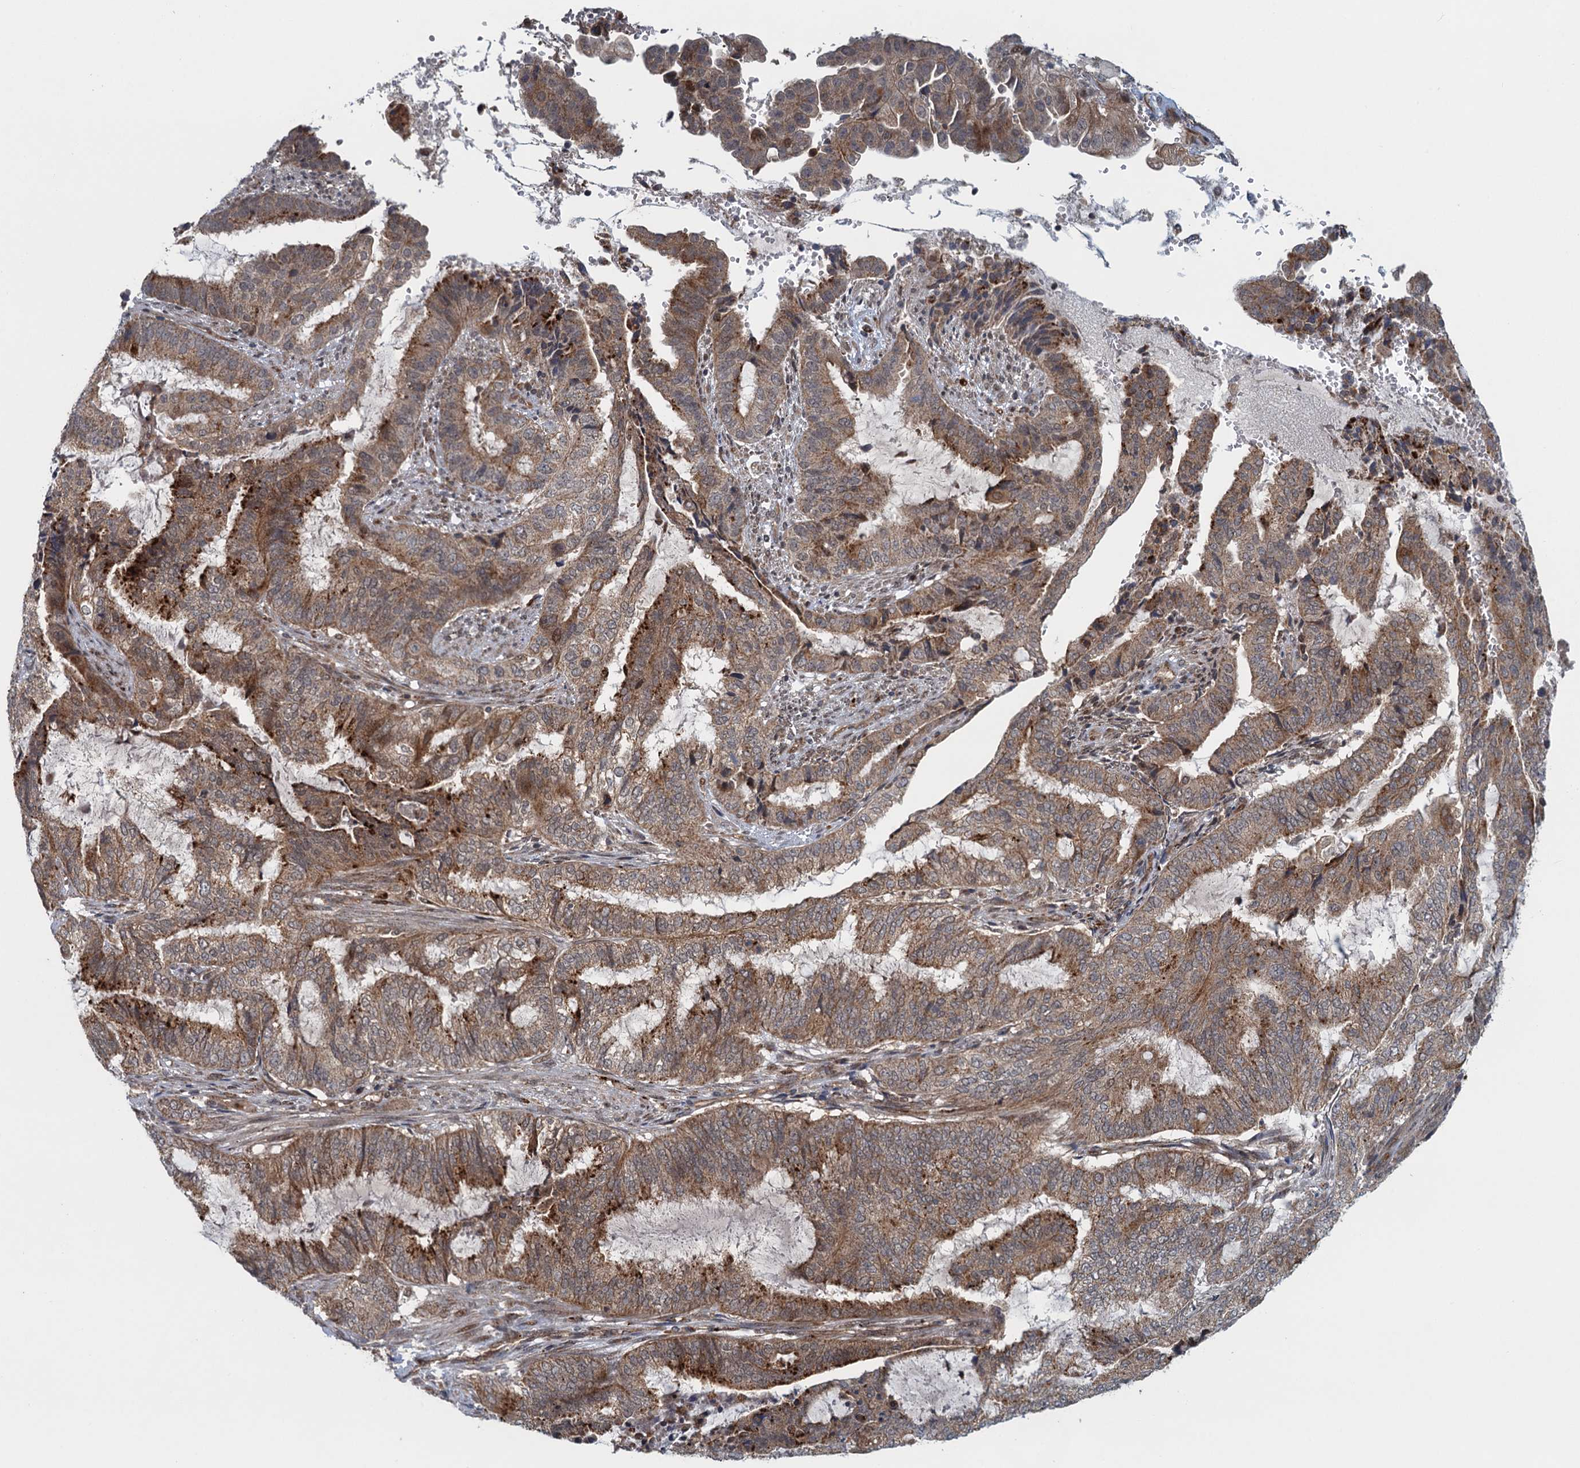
{"staining": {"intensity": "moderate", "quantity": ">75%", "location": "cytoplasmic/membranous"}, "tissue": "endometrial cancer", "cell_type": "Tumor cells", "image_type": "cancer", "snomed": [{"axis": "morphology", "description": "Adenocarcinoma, NOS"}, {"axis": "topography", "description": "Endometrium"}], "caption": "Protein staining reveals moderate cytoplasmic/membranous expression in approximately >75% of tumor cells in adenocarcinoma (endometrial).", "gene": "NLRP10", "patient": {"sex": "female", "age": 51}}